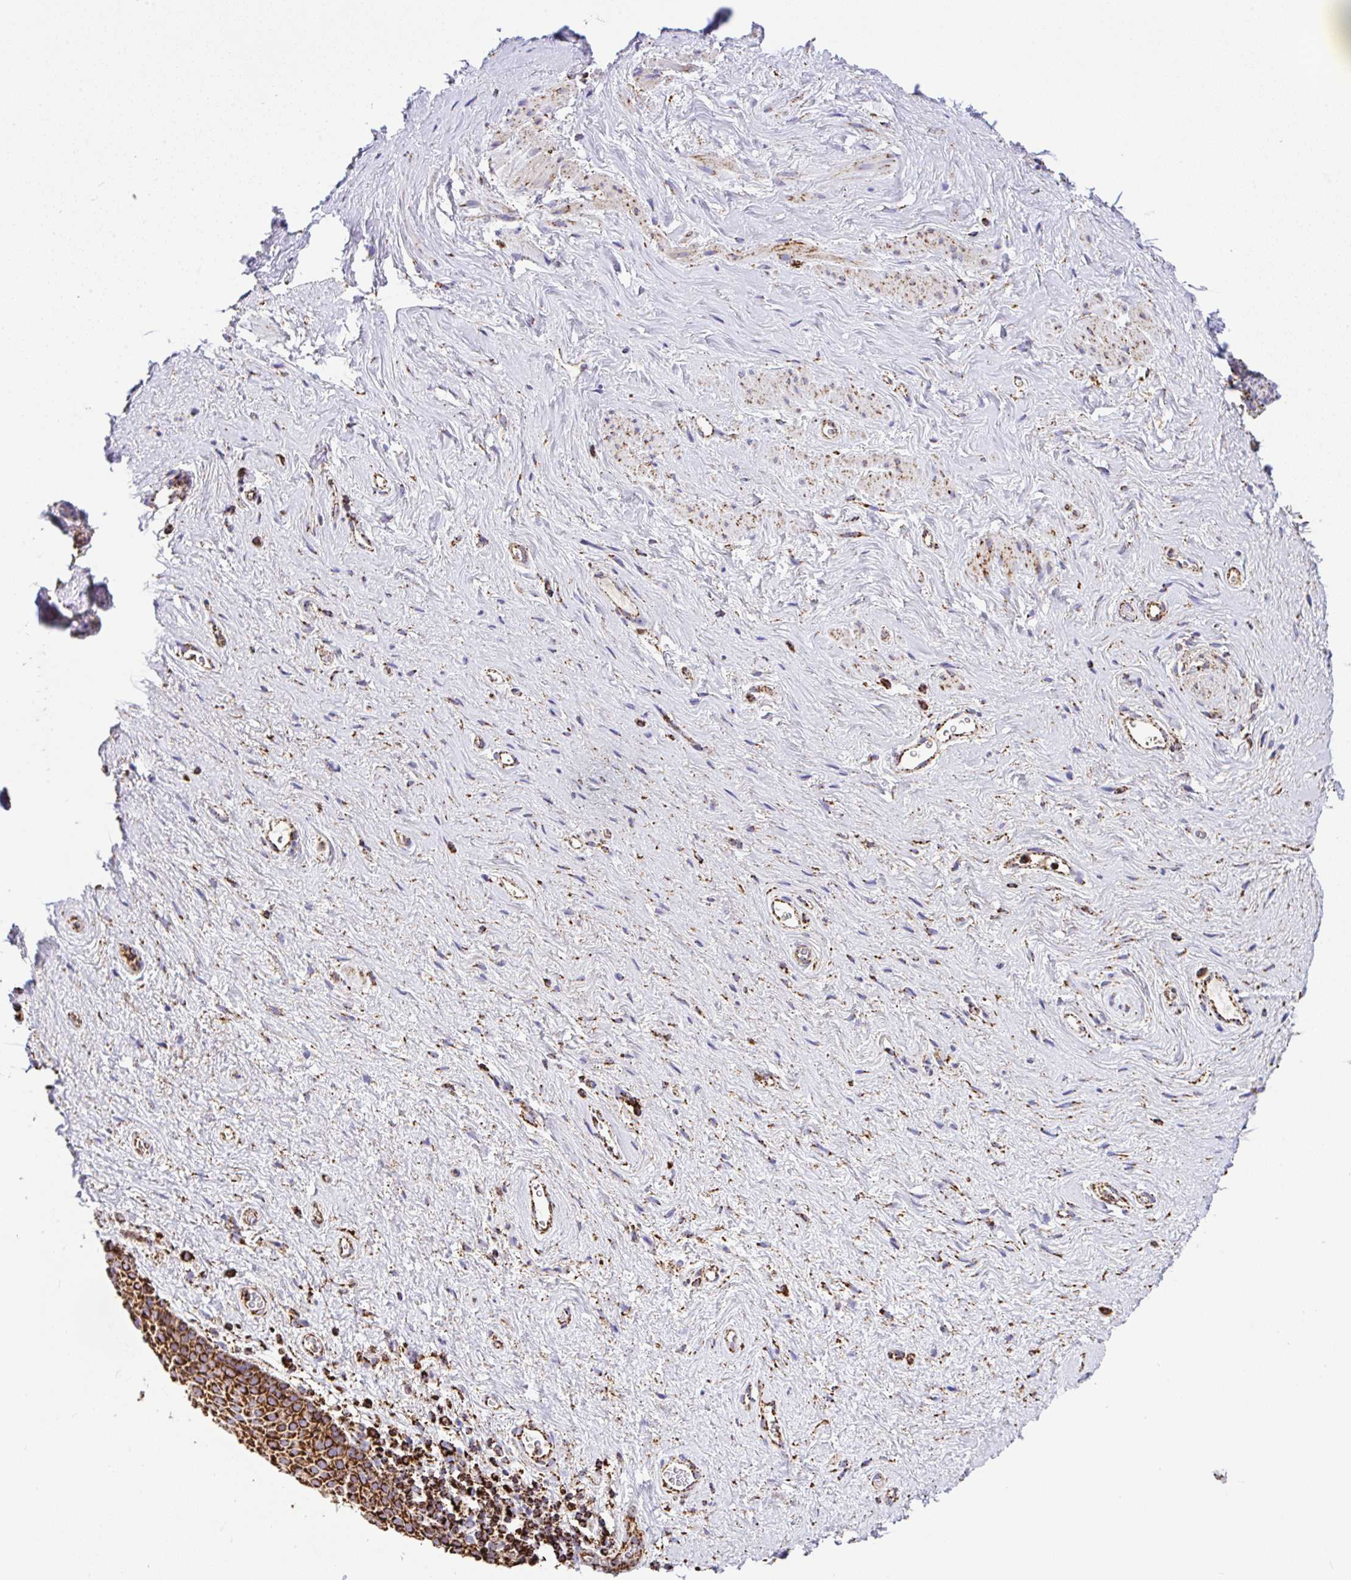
{"staining": {"intensity": "strong", "quantity": ">75%", "location": "cytoplasmic/membranous"}, "tissue": "vagina", "cell_type": "Squamous epithelial cells", "image_type": "normal", "snomed": [{"axis": "morphology", "description": "Normal tissue, NOS"}, {"axis": "topography", "description": "Vagina"}], "caption": "Immunohistochemistry micrograph of normal vagina: vagina stained using immunohistochemistry displays high levels of strong protein expression localized specifically in the cytoplasmic/membranous of squamous epithelial cells, appearing as a cytoplasmic/membranous brown color.", "gene": "ANKRD33B", "patient": {"sex": "female", "age": 61}}